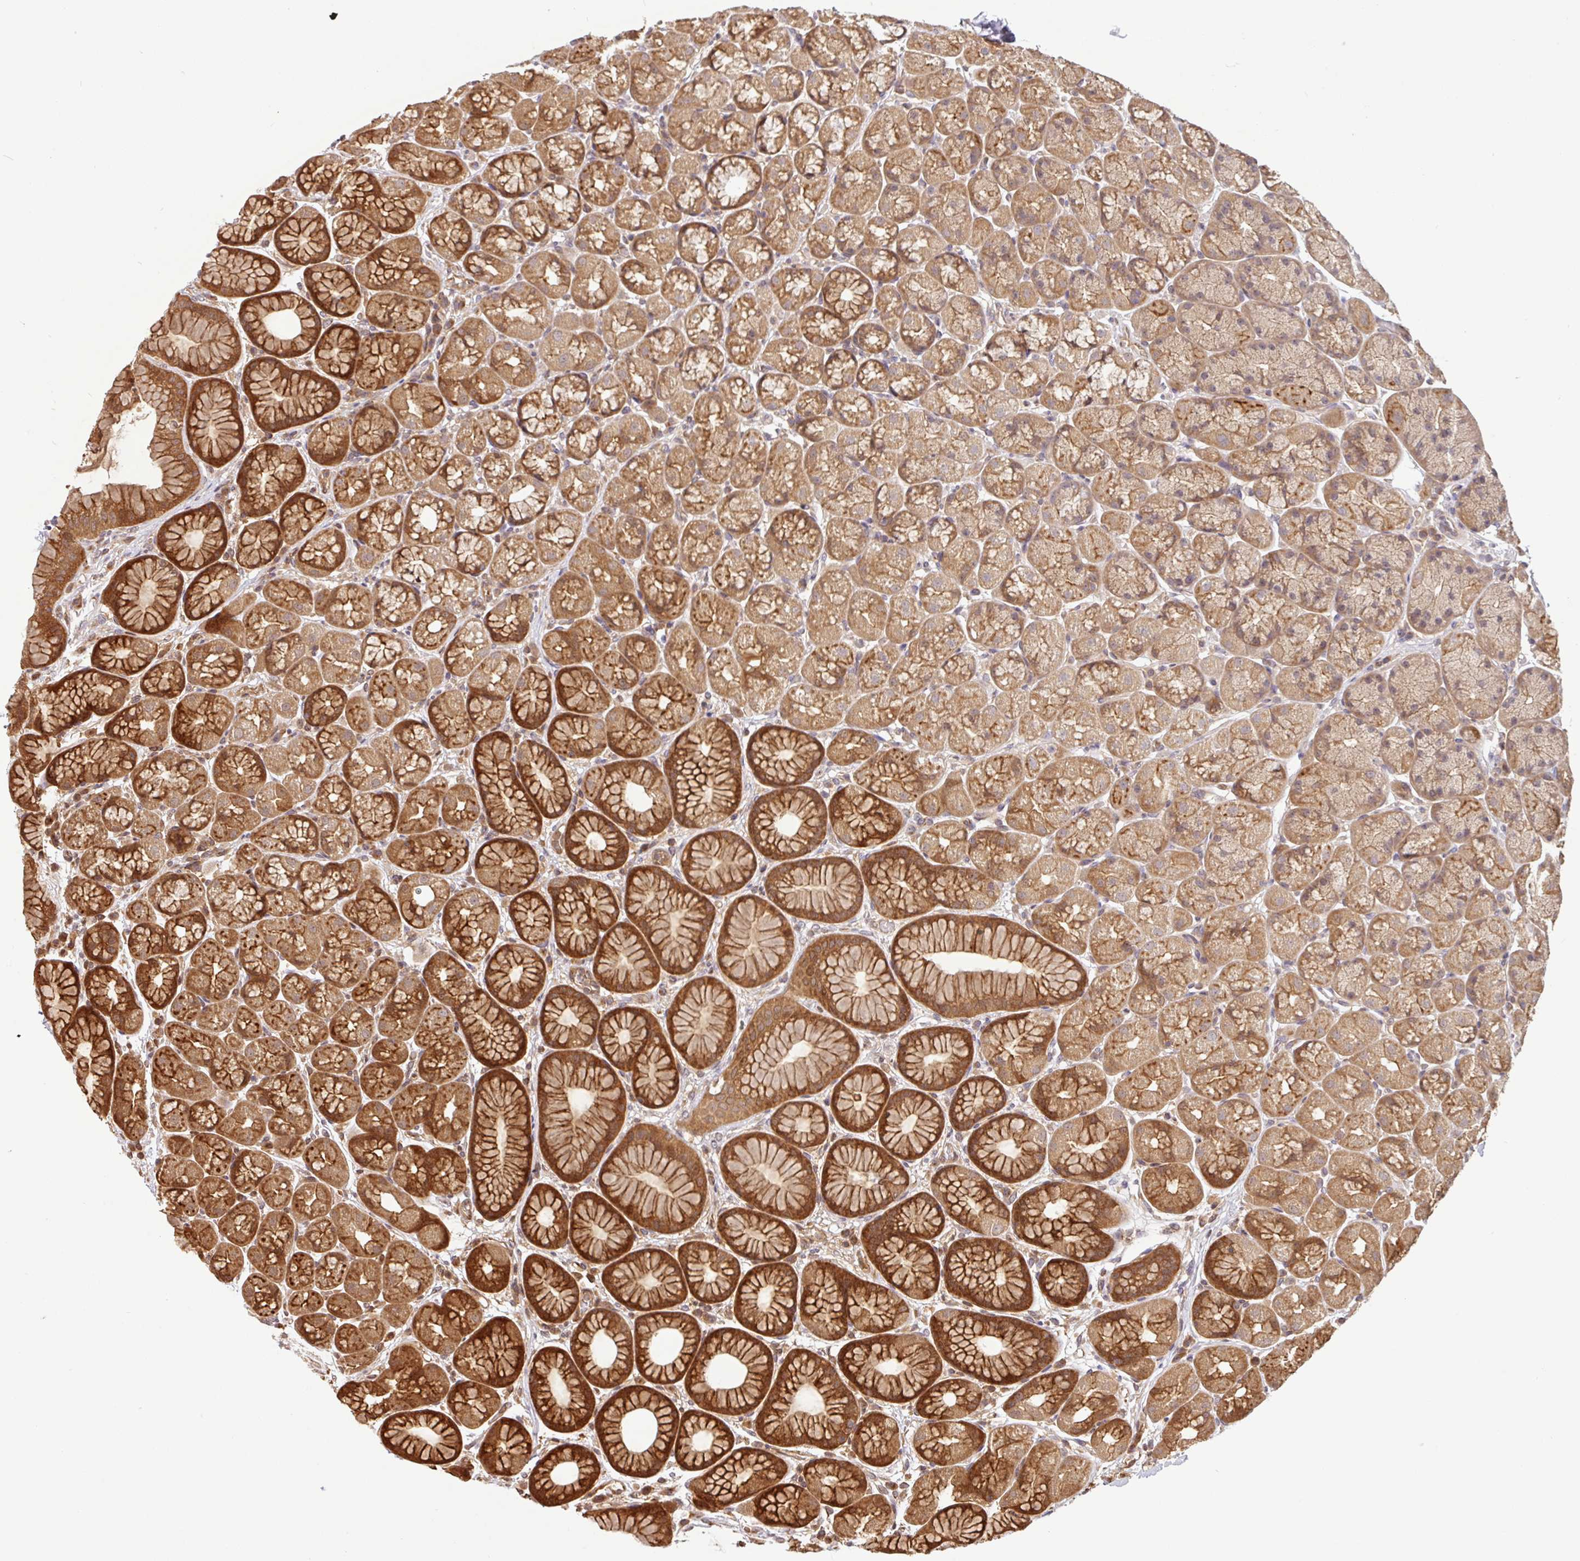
{"staining": {"intensity": "moderate", "quantity": ">75%", "location": "cytoplasmic/membranous"}, "tissue": "stomach", "cell_type": "Glandular cells", "image_type": "normal", "snomed": [{"axis": "morphology", "description": "Normal tissue, NOS"}, {"axis": "topography", "description": "Stomach, lower"}], "caption": "Stomach stained for a protein (brown) displays moderate cytoplasmic/membranous positive staining in approximately >75% of glandular cells.", "gene": "SHB", "patient": {"sex": "male", "age": 67}}